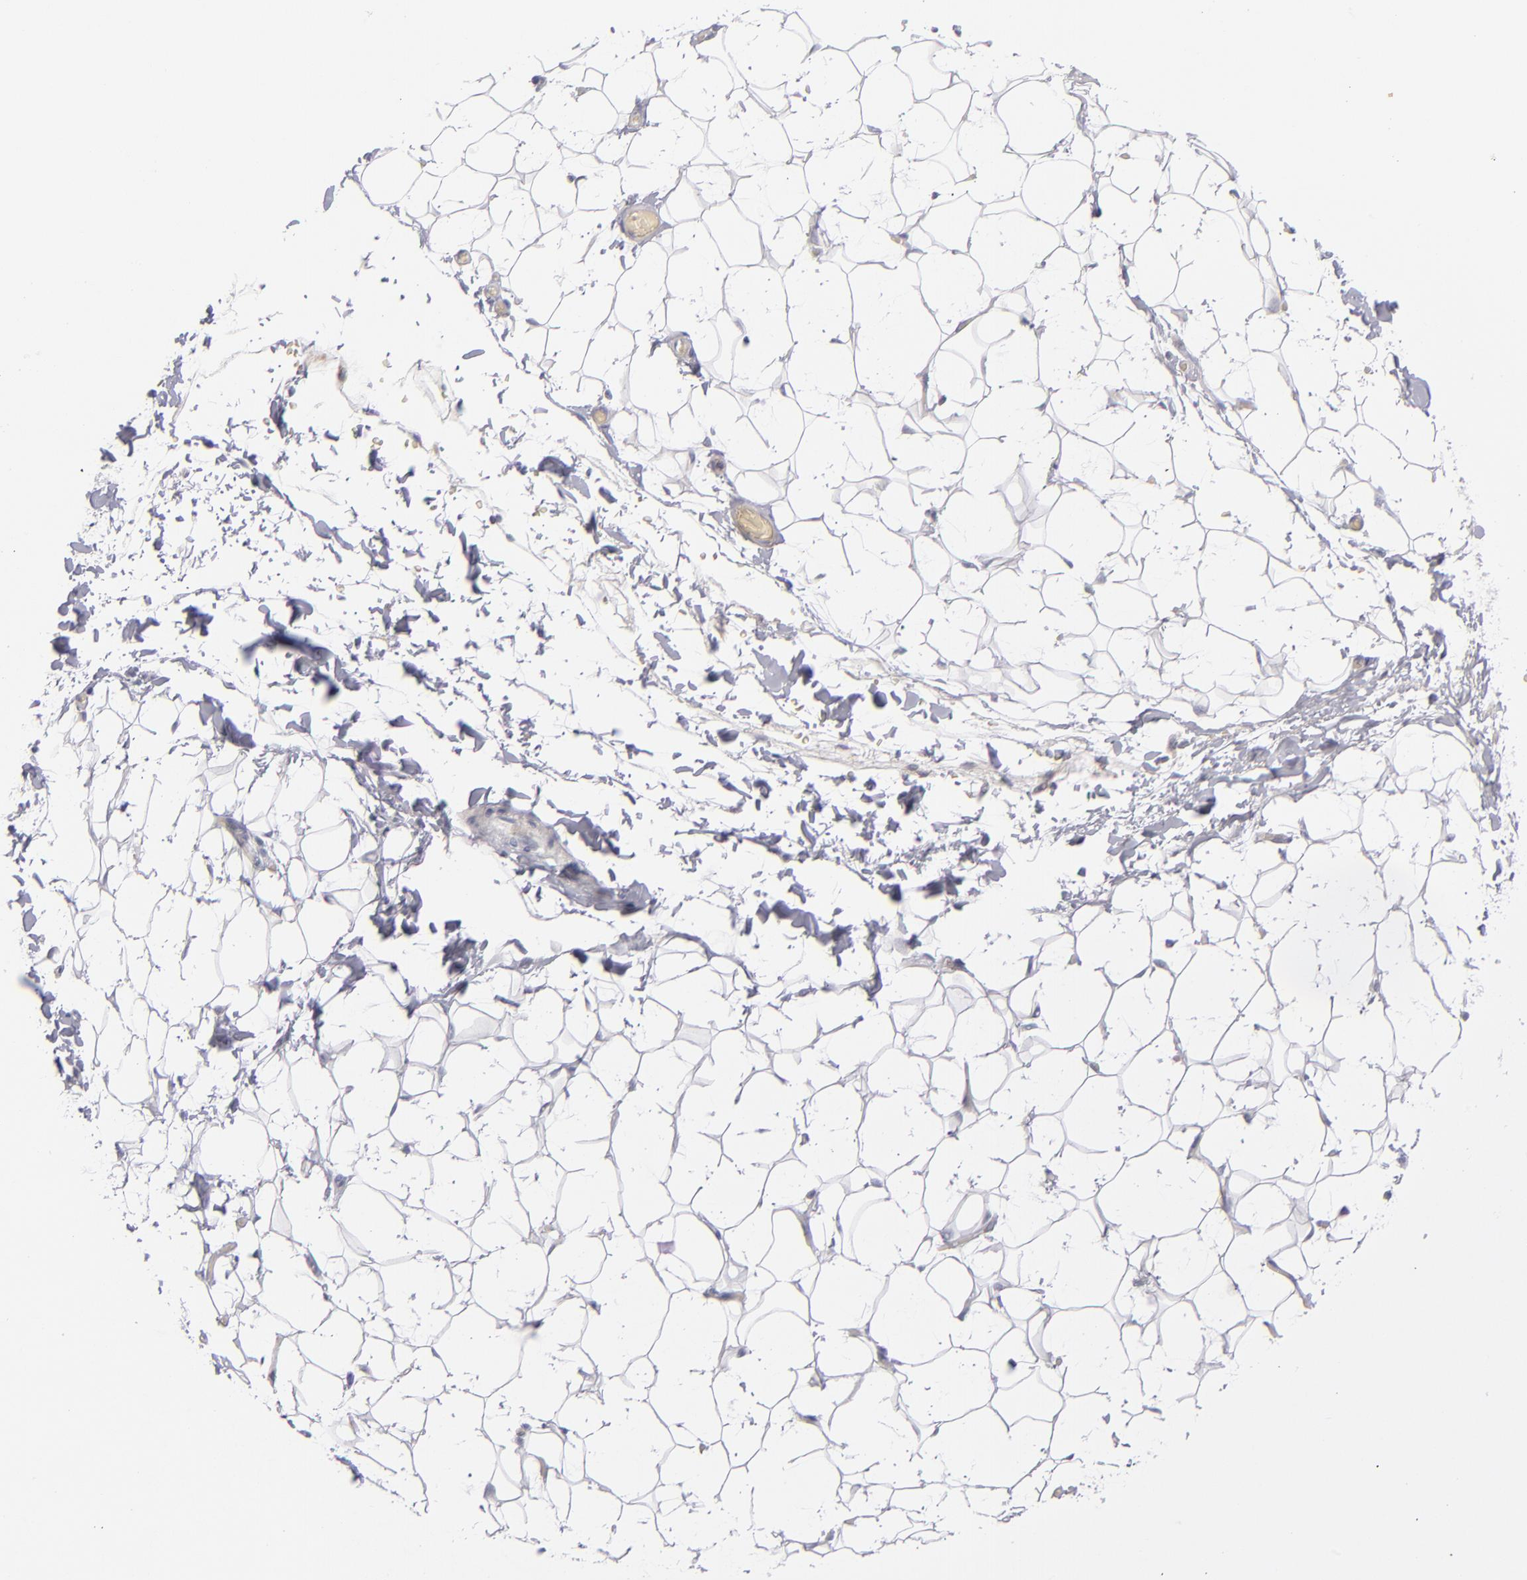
{"staining": {"intensity": "negative", "quantity": "none", "location": "none"}, "tissue": "adipose tissue", "cell_type": "Adipocytes", "image_type": "normal", "snomed": [{"axis": "morphology", "description": "Normal tissue, NOS"}, {"axis": "topography", "description": "Soft tissue"}], "caption": "High power microscopy image of an IHC photomicrograph of normal adipose tissue, revealing no significant expression in adipocytes.", "gene": "ANPEP", "patient": {"sex": "male", "age": 26}}